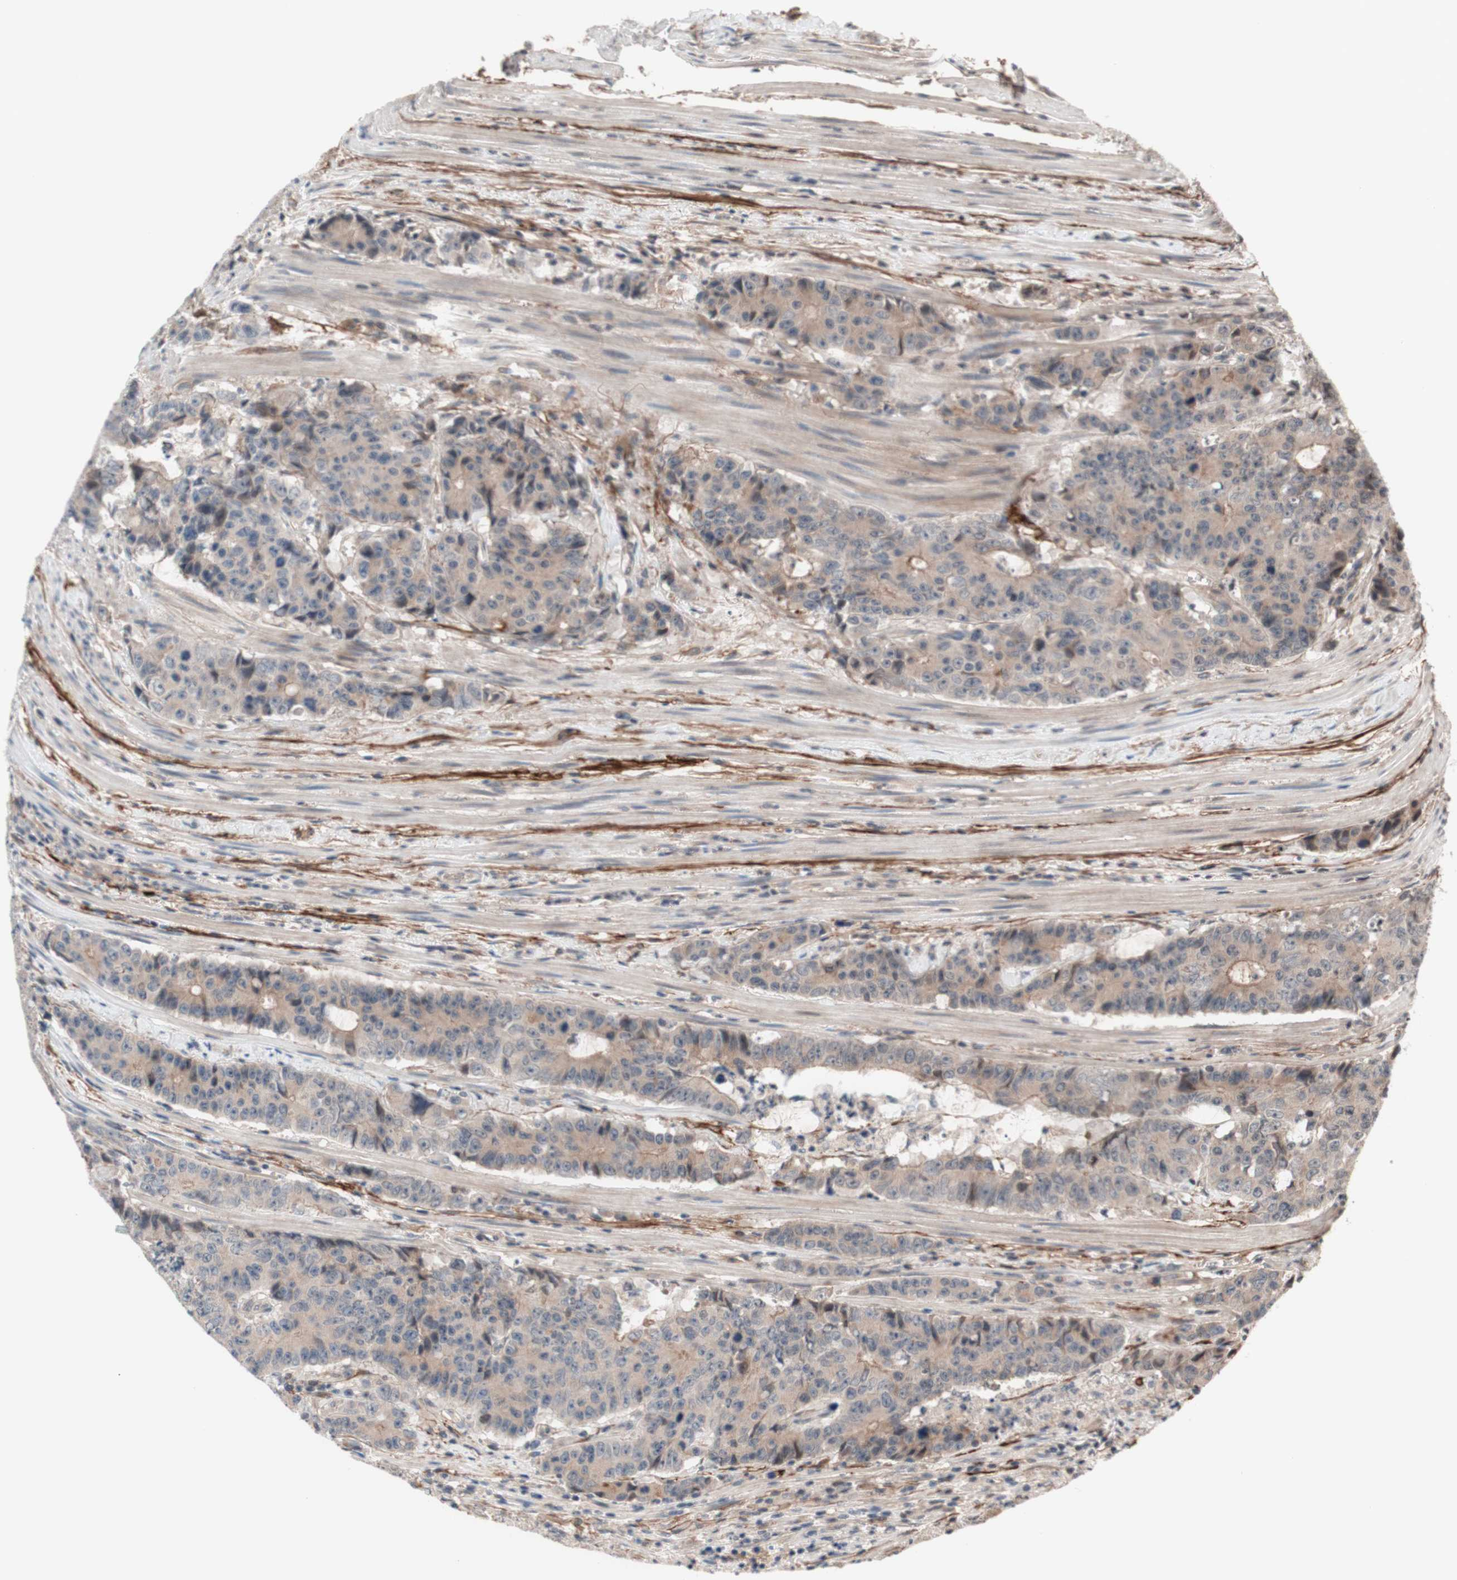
{"staining": {"intensity": "weak", "quantity": ">75%", "location": "cytoplasmic/membranous"}, "tissue": "colorectal cancer", "cell_type": "Tumor cells", "image_type": "cancer", "snomed": [{"axis": "morphology", "description": "Adenocarcinoma, NOS"}, {"axis": "topography", "description": "Colon"}], "caption": "A brown stain labels weak cytoplasmic/membranous staining of a protein in colorectal cancer (adenocarcinoma) tumor cells.", "gene": "CD55", "patient": {"sex": "female", "age": 86}}